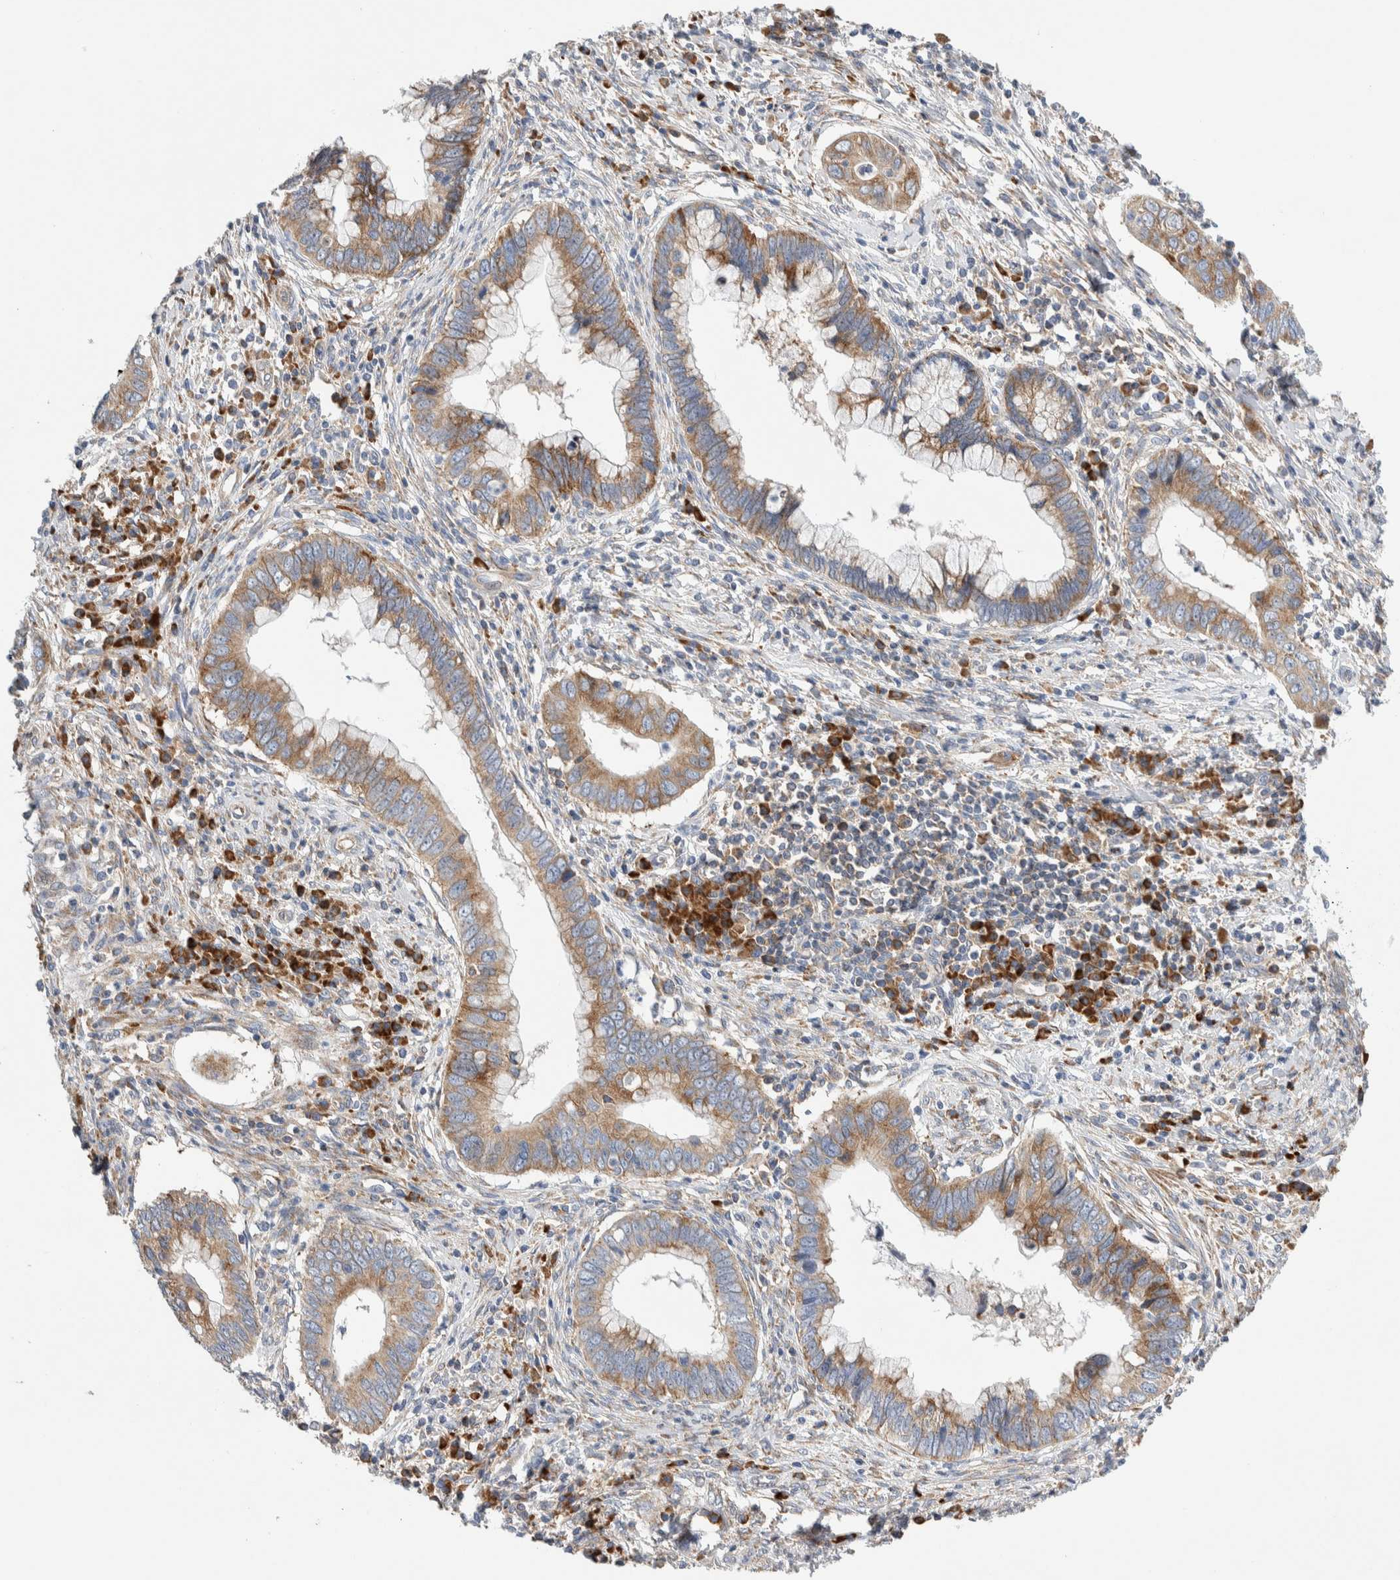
{"staining": {"intensity": "moderate", "quantity": ">75%", "location": "cytoplasmic/membranous"}, "tissue": "cervical cancer", "cell_type": "Tumor cells", "image_type": "cancer", "snomed": [{"axis": "morphology", "description": "Adenocarcinoma, NOS"}, {"axis": "topography", "description": "Cervix"}], "caption": "IHC of cervical cancer displays medium levels of moderate cytoplasmic/membranous positivity in about >75% of tumor cells.", "gene": "RACK1", "patient": {"sex": "female", "age": 44}}